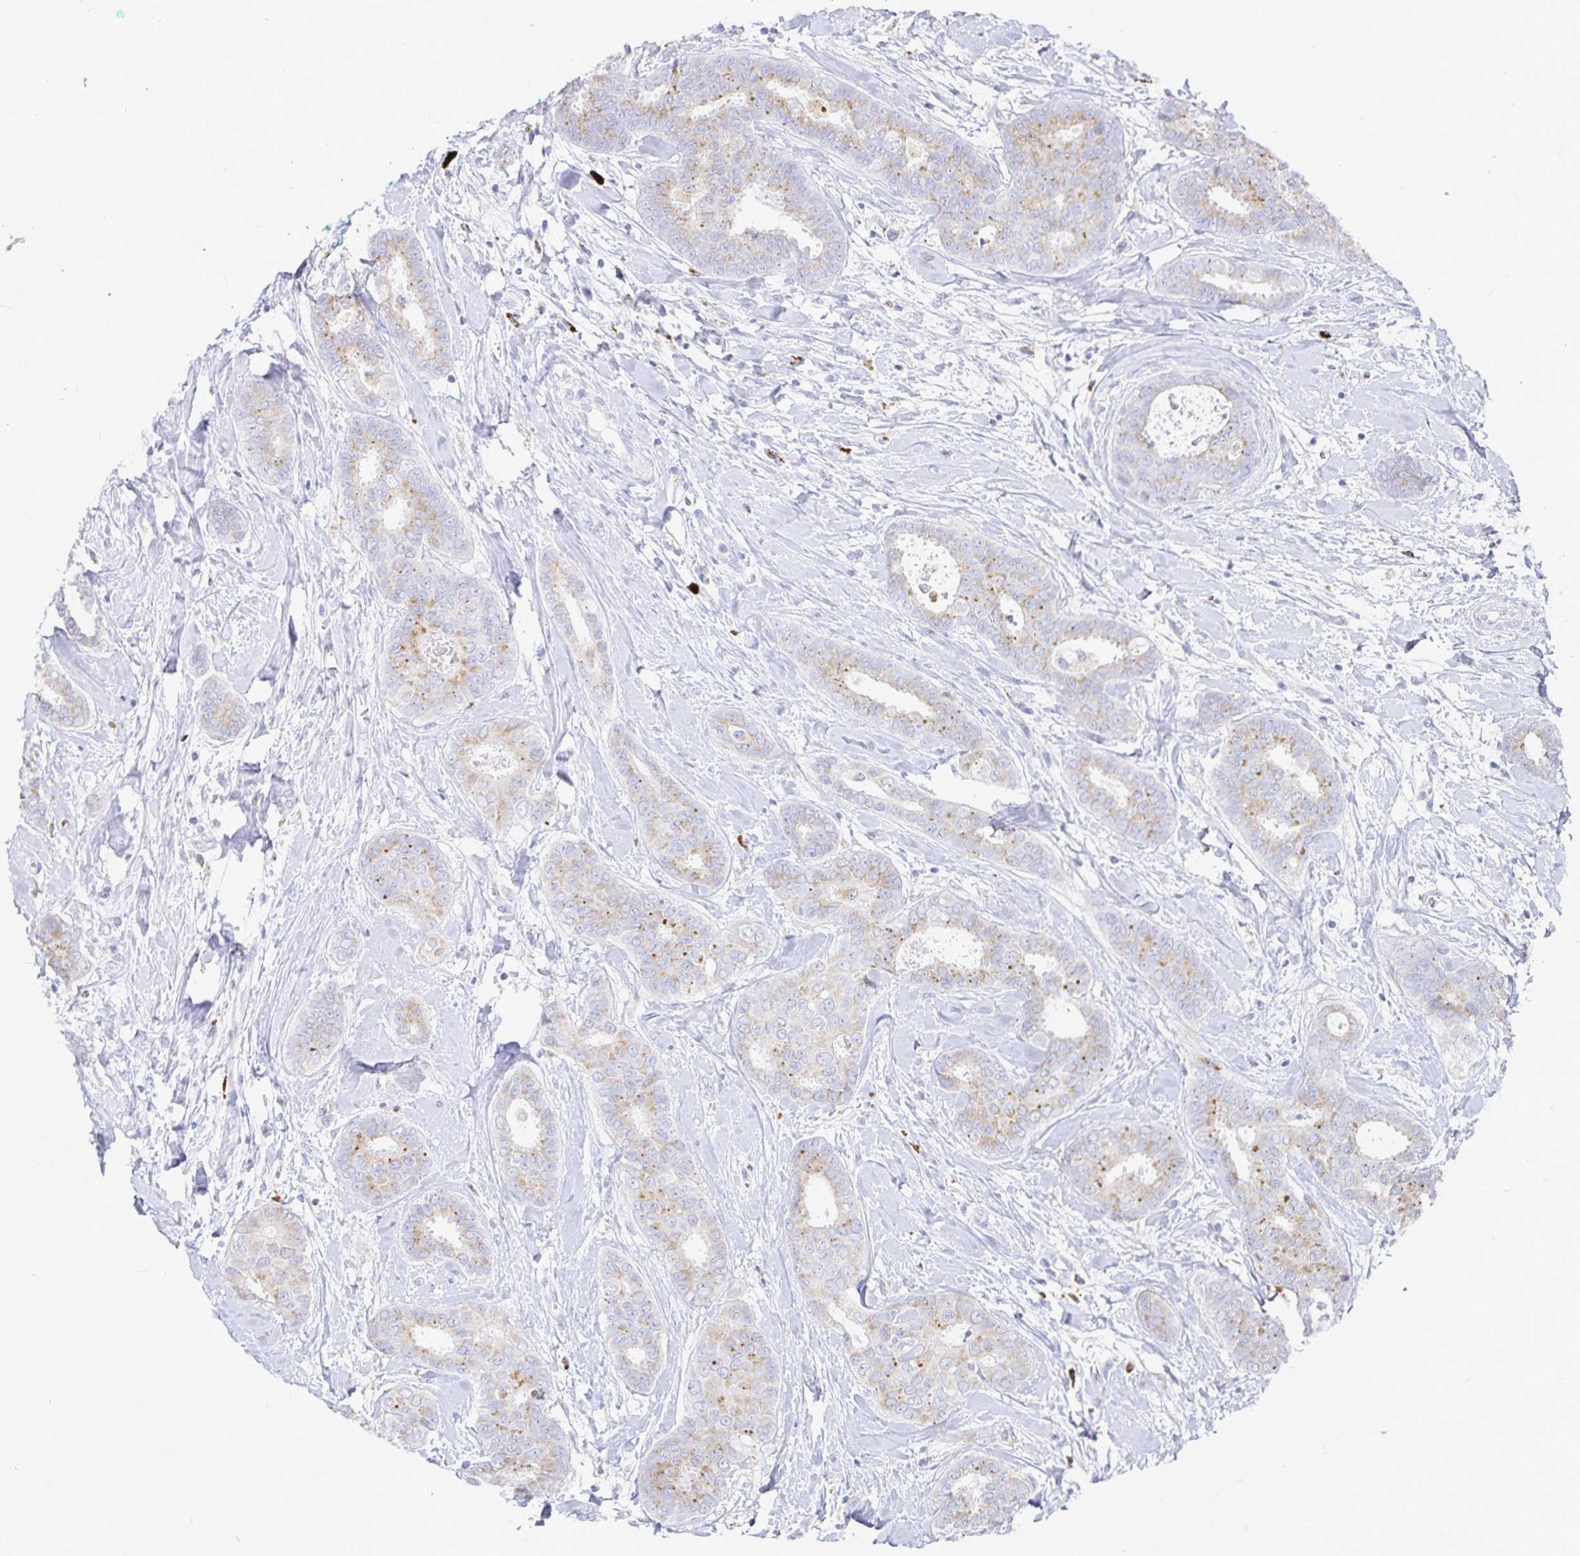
{"staining": {"intensity": "weak", "quantity": "25%-75%", "location": "cytoplasmic/membranous"}, "tissue": "breast cancer", "cell_type": "Tumor cells", "image_type": "cancer", "snomed": [{"axis": "morphology", "description": "Duct carcinoma"}, {"axis": "topography", "description": "Breast"}], "caption": "Infiltrating ductal carcinoma (breast) stained for a protein demonstrates weak cytoplasmic/membranous positivity in tumor cells.", "gene": "PKHD1", "patient": {"sex": "female", "age": 45}}